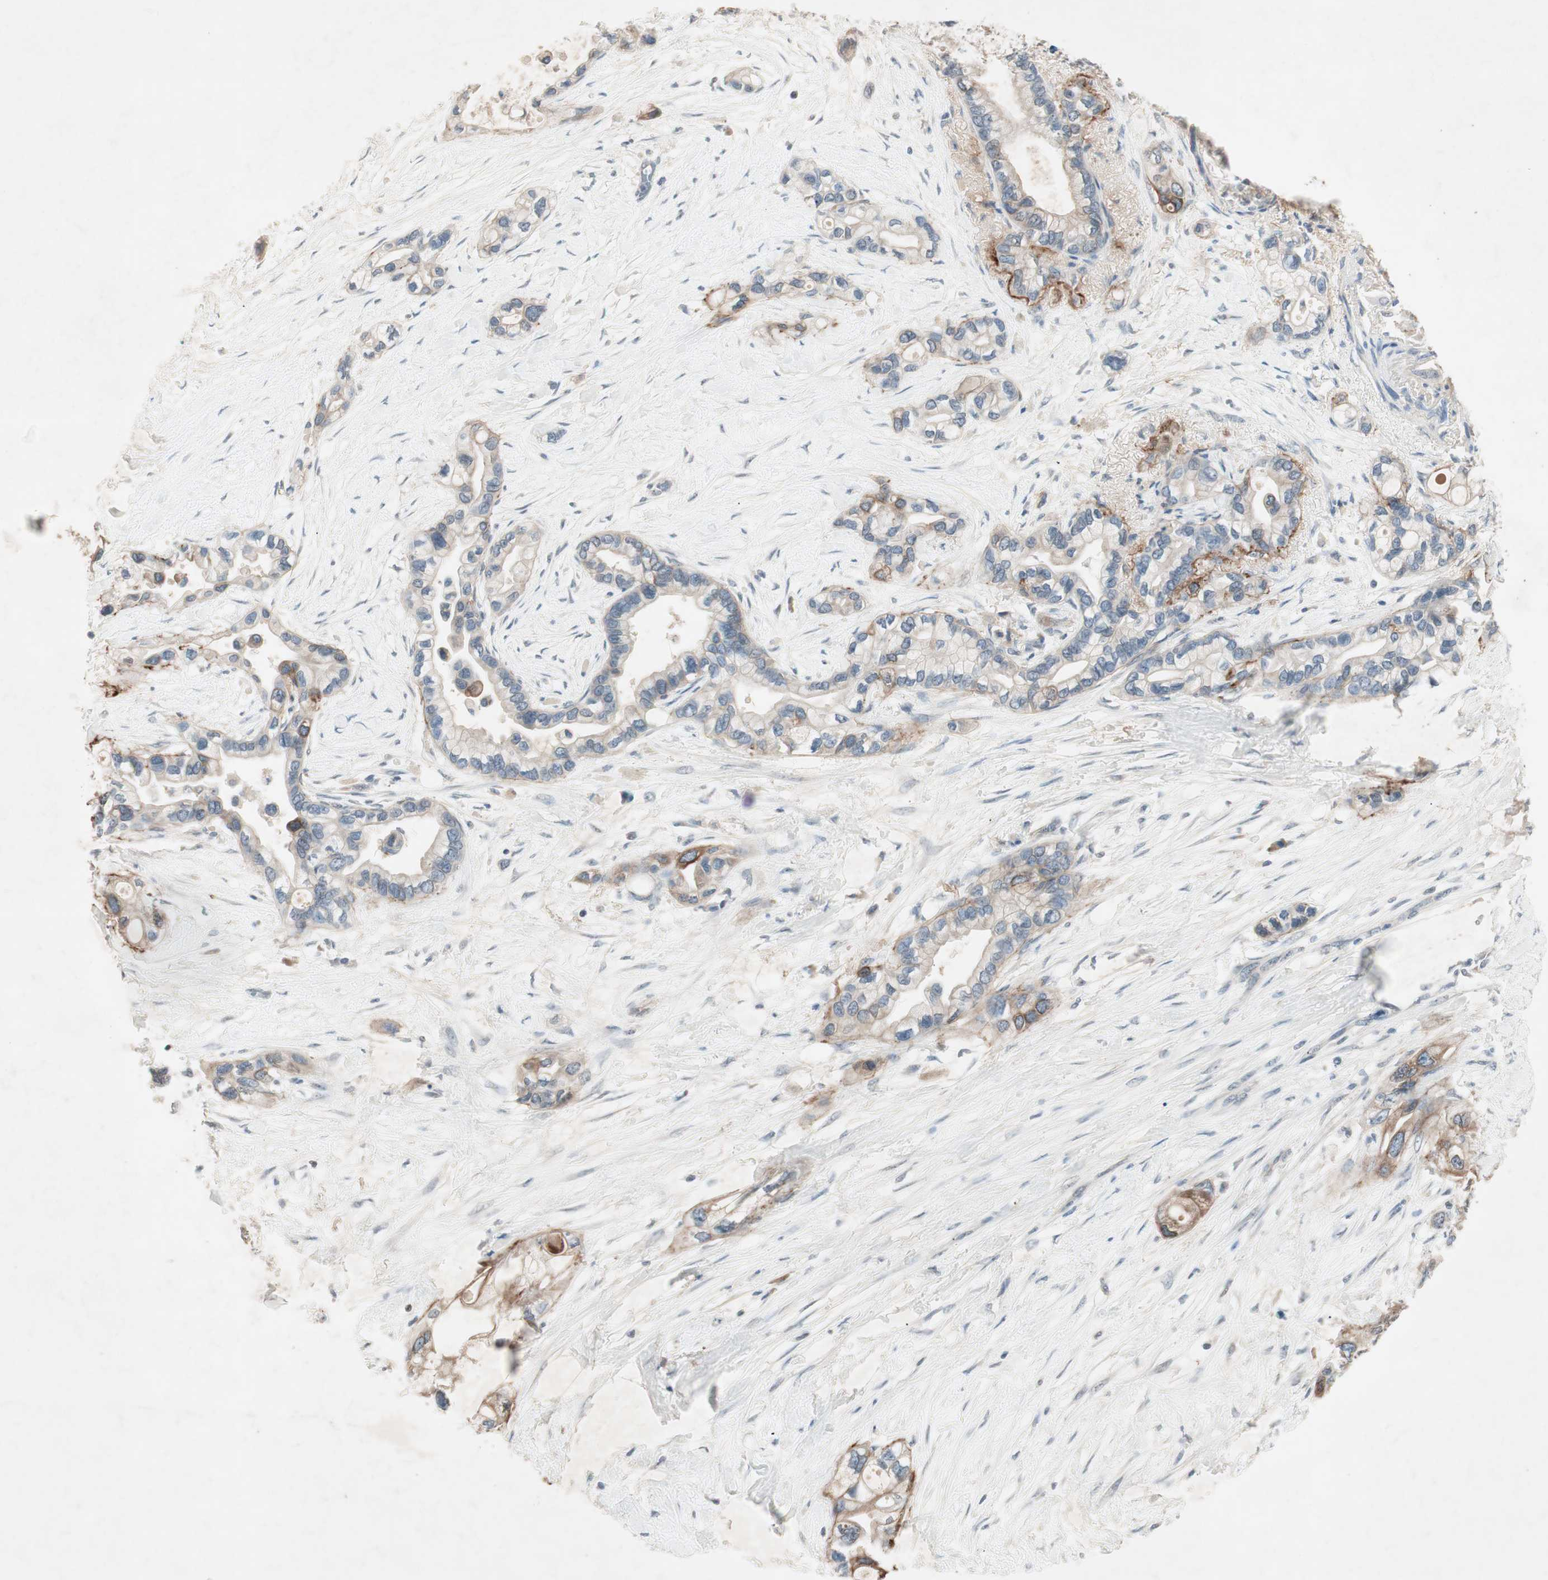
{"staining": {"intensity": "moderate", "quantity": "<25%", "location": "cytoplasmic/membranous"}, "tissue": "pancreatic cancer", "cell_type": "Tumor cells", "image_type": "cancer", "snomed": [{"axis": "morphology", "description": "Adenocarcinoma, NOS"}, {"axis": "topography", "description": "Pancreas"}], "caption": "DAB (3,3'-diaminobenzidine) immunohistochemical staining of human adenocarcinoma (pancreatic) shows moderate cytoplasmic/membranous protein positivity in about <25% of tumor cells. The protein of interest is stained brown, and the nuclei are stained in blue (DAB IHC with brightfield microscopy, high magnification).", "gene": "ITGB4", "patient": {"sex": "female", "age": 77}}